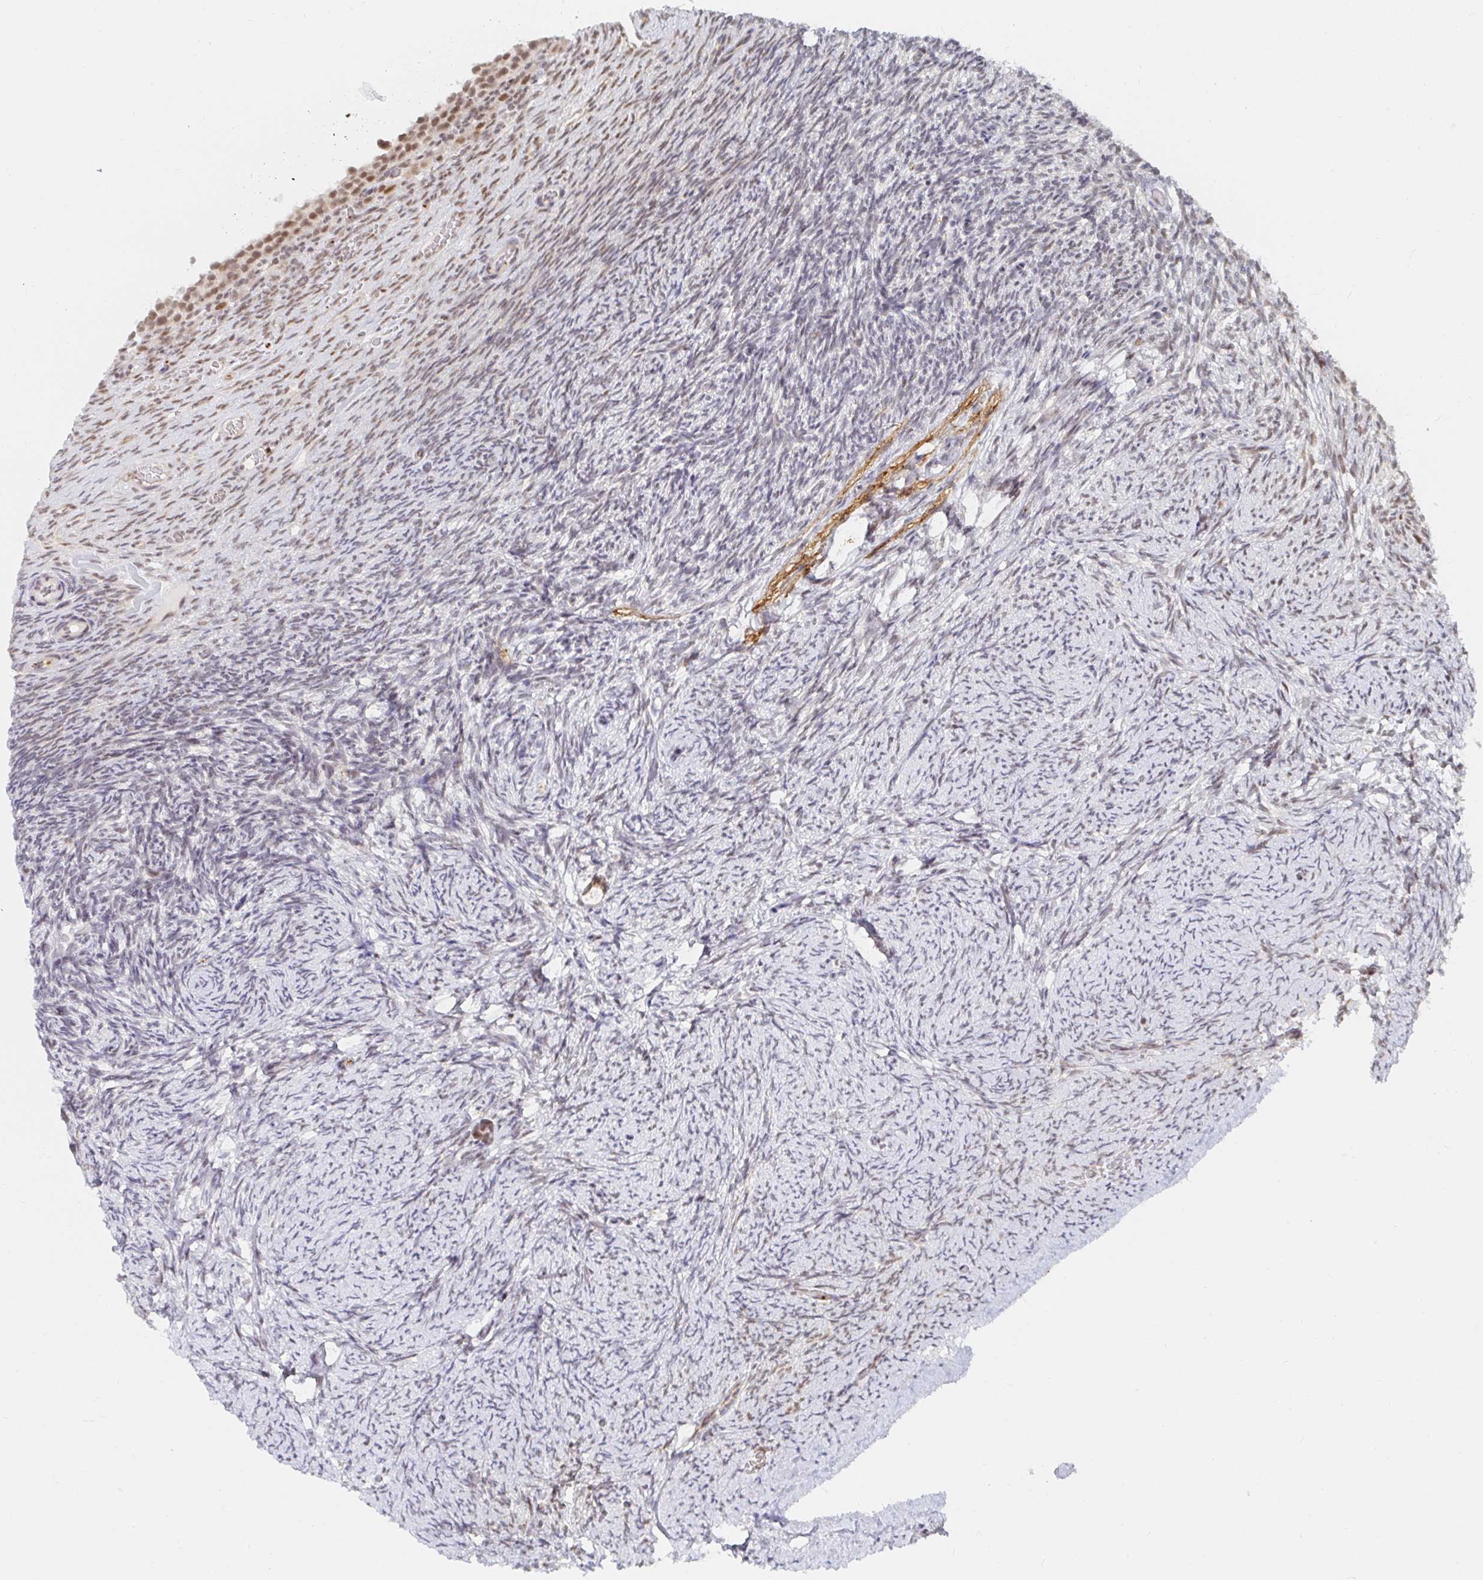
{"staining": {"intensity": "weak", "quantity": "25%-75%", "location": "nuclear"}, "tissue": "ovary", "cell_type": "Ovarian stroma cells", "image_type": "normal", "snomed": [{"axis": "morphology", "description": "Normal tissue, NOS"}, {"axis": "topography", "description": "Ovary"}], "caption": "High-power microscopy captured an IHC histopathology image of benign ovary, revealing weak nuclear expression in approximately 25%-75% of ovarian stroma cells.", "gene": "CHD2", "patient": {"sex": "female", "age": 34}}